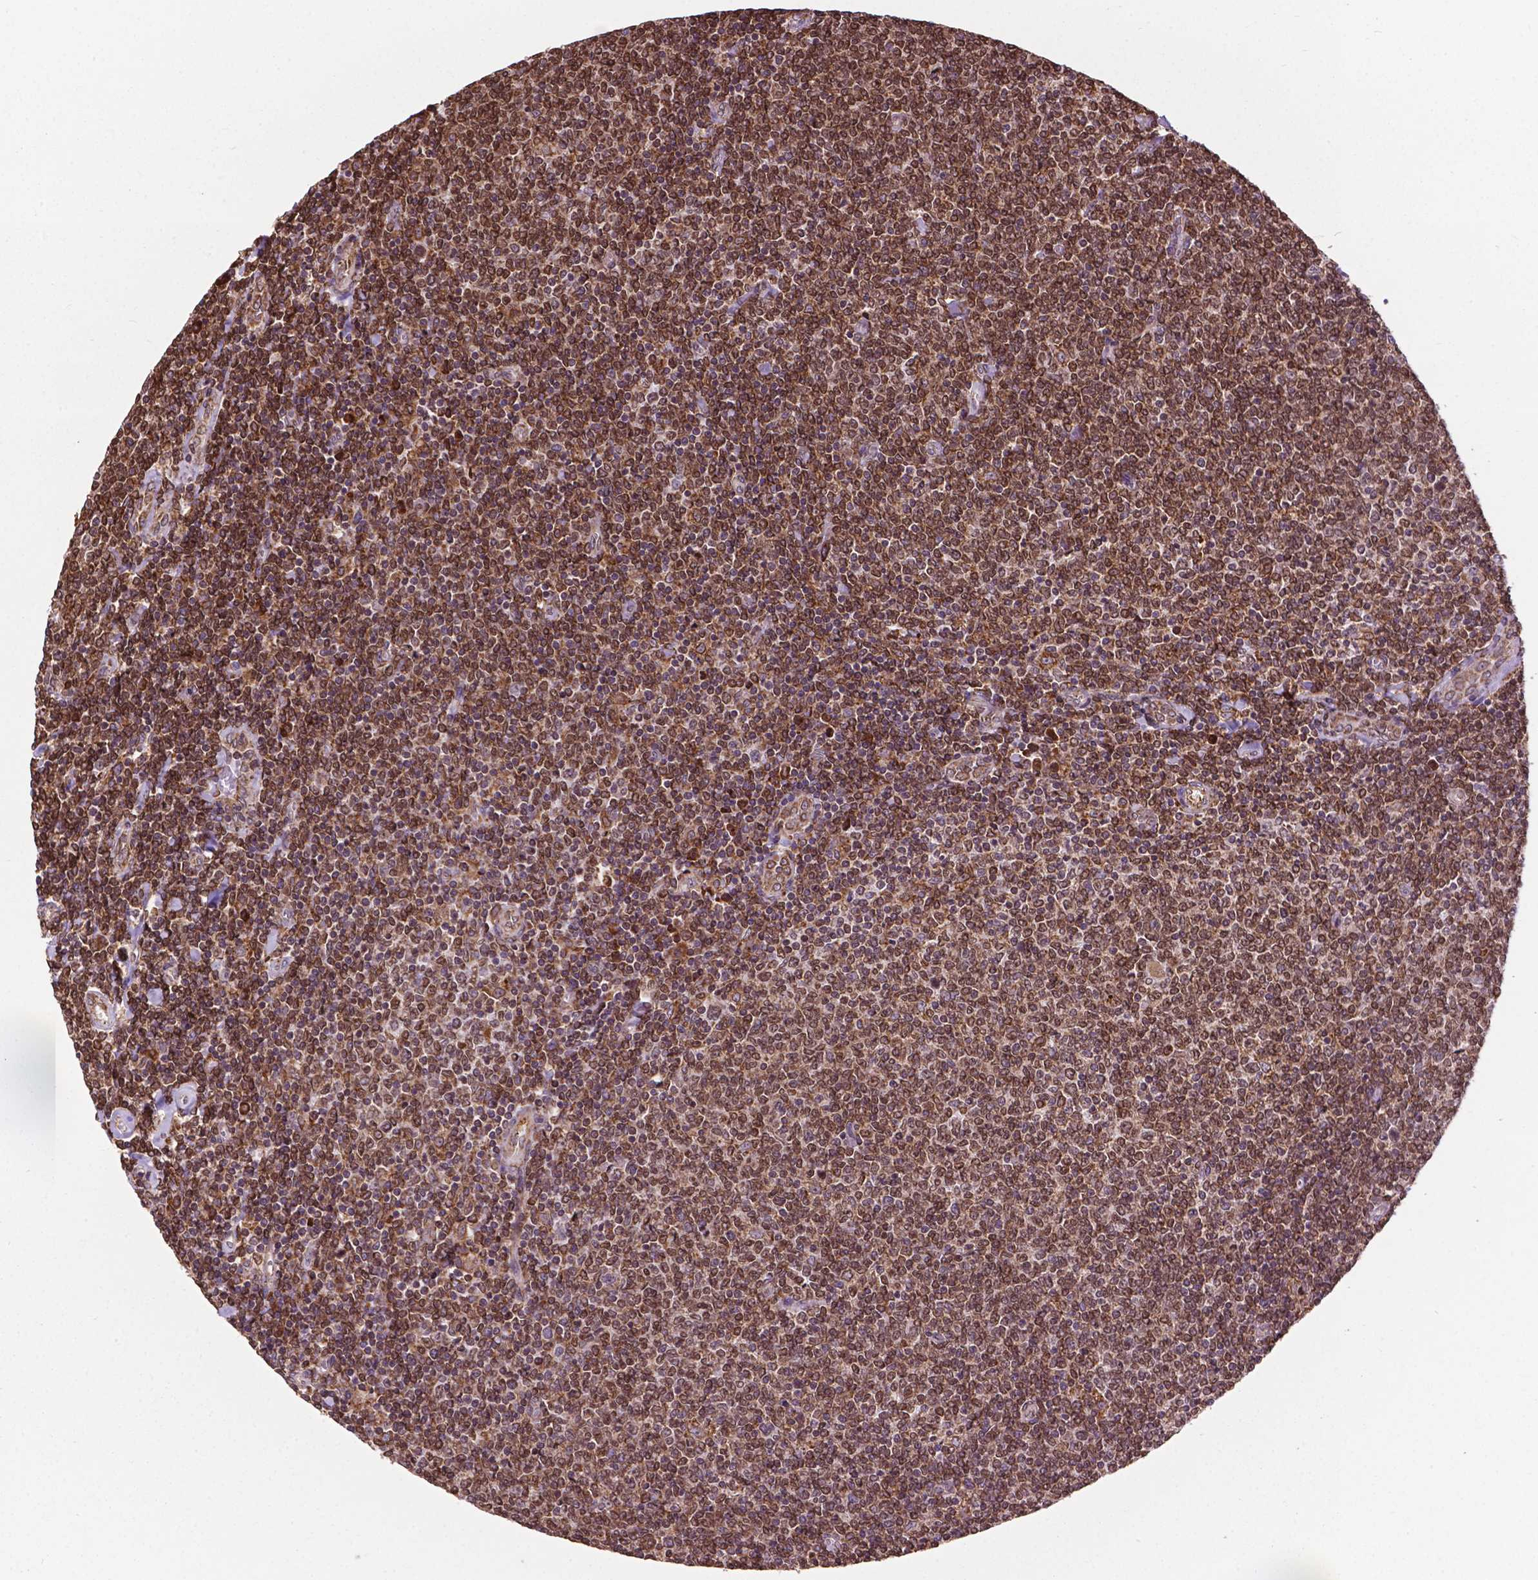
{"staining": {"intensity": "strong", "quantity": ">75%", "location": "cytoplasmic/membranous"}, "tissue": "lymphoma", "cell_type": "Tumor cells", "image_type": "cancer", "snomed": [{"axis": "morphology", "description": "Malignant lymphoma, non-Hodgkin's type, Low grade"}, {"axis": "topography", "description": "Lymph node"}], "caption": "High-power microscopy captured an IHC micrograph of lymphoma, revealing strong cytoplasmic/membranous expression in about >75% of tumor cells.", "gene": "GANAB", "patient": {"sex": "male", "age": 52}}